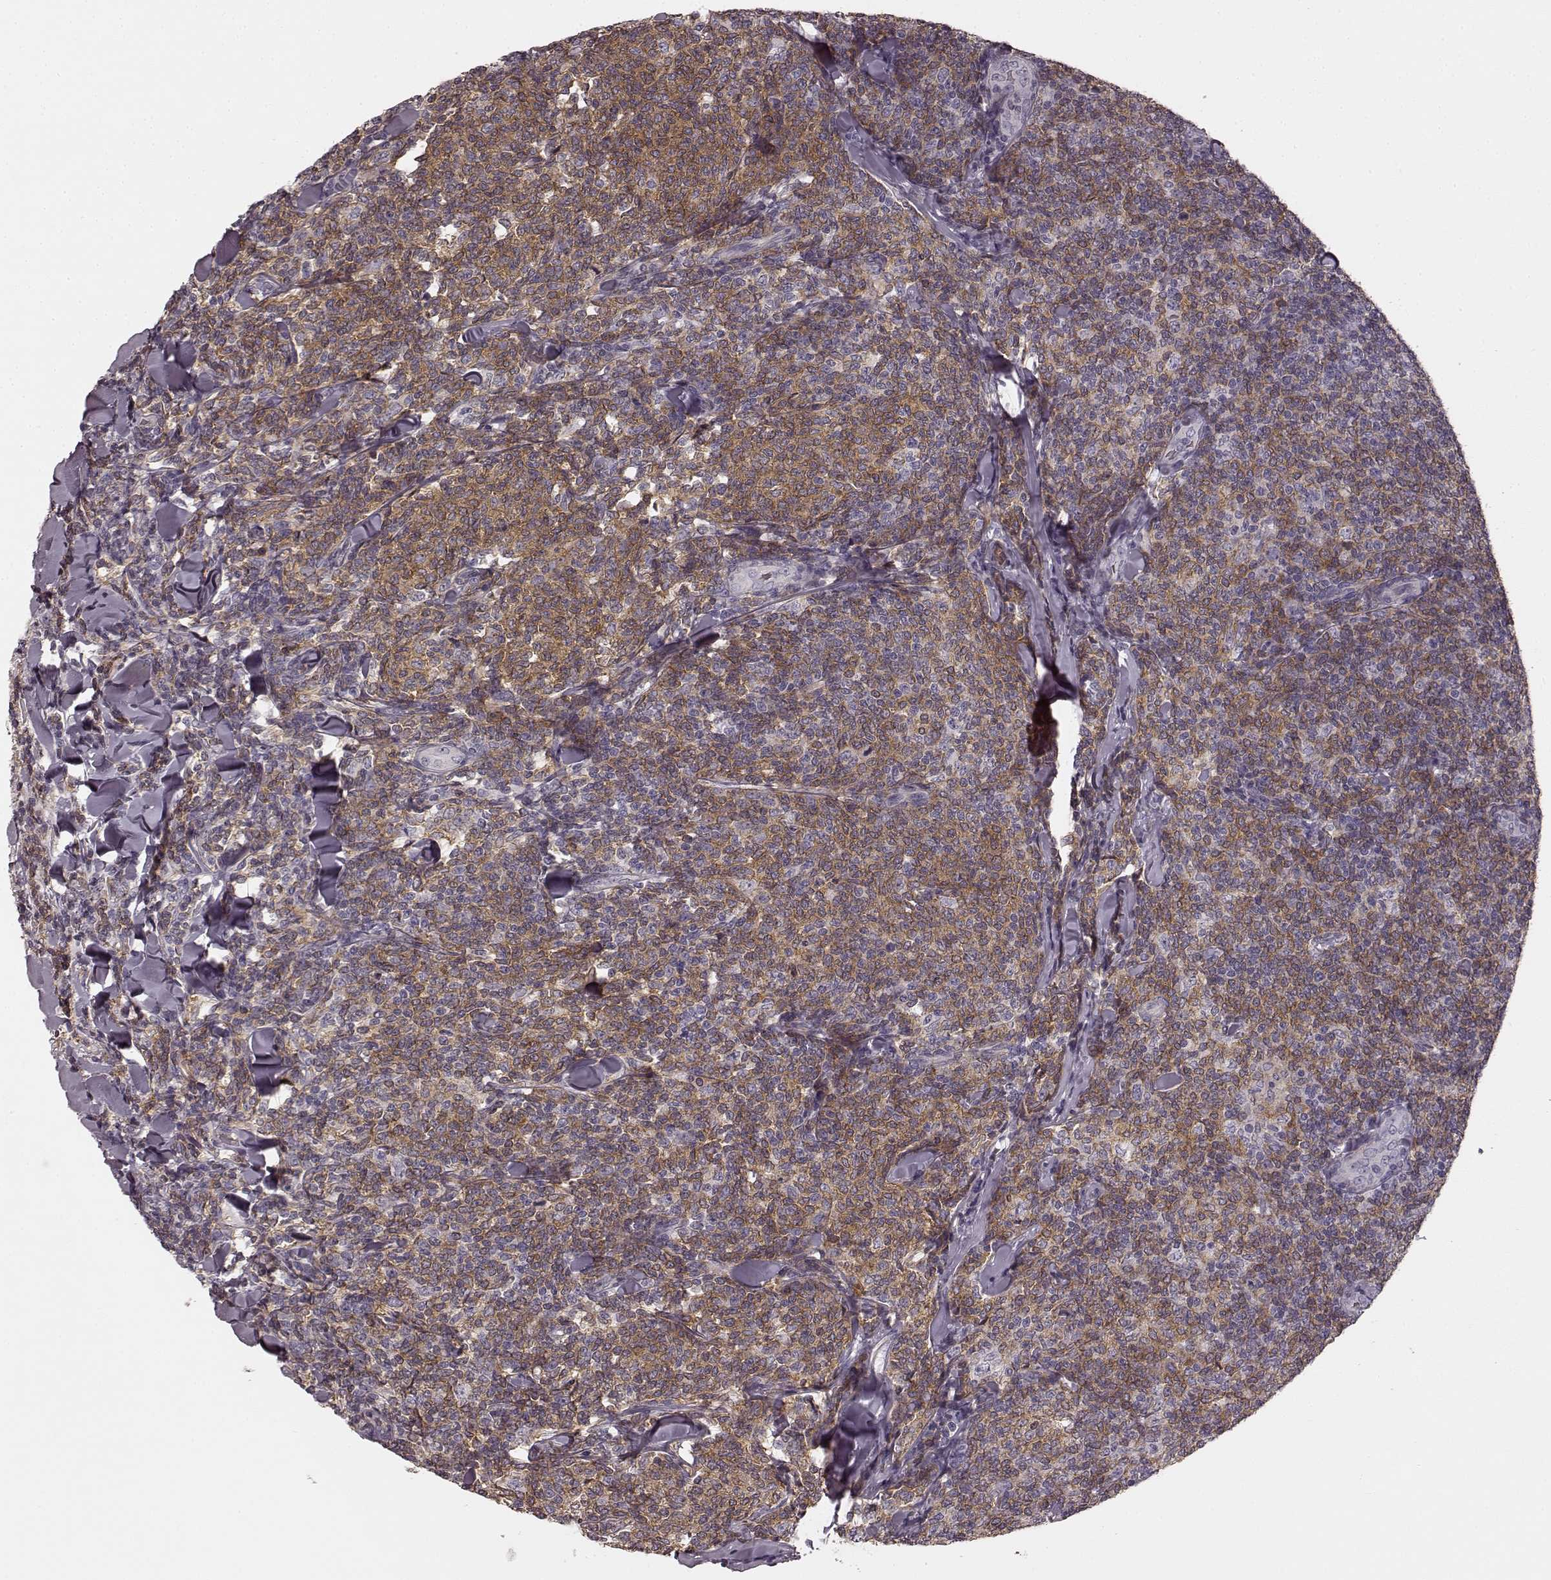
{"staining": {"intensity": "moderate", "quantity": ">75%", "location": "cytoplasmic/membranous"}, "tissue": "lymphoma", "cell_type": "Tumor cells", "image_type": "cancer", "snomed": [{"axis": "morphology", "description": "Malignant lymphoma, non-Hodgkin's type, Low grade"}, {"axis": "topography", "description": "Lymph node"}], "caption": "Human low-grade malignant lymphoma, non-Hodgkin's type stained with a brown dye displays moderate cytoplasmic/membranous positive positivity in about >75% of tumor cells.", "gene": "PRKCE", "patient": {"sex": "female", "age": 56}}